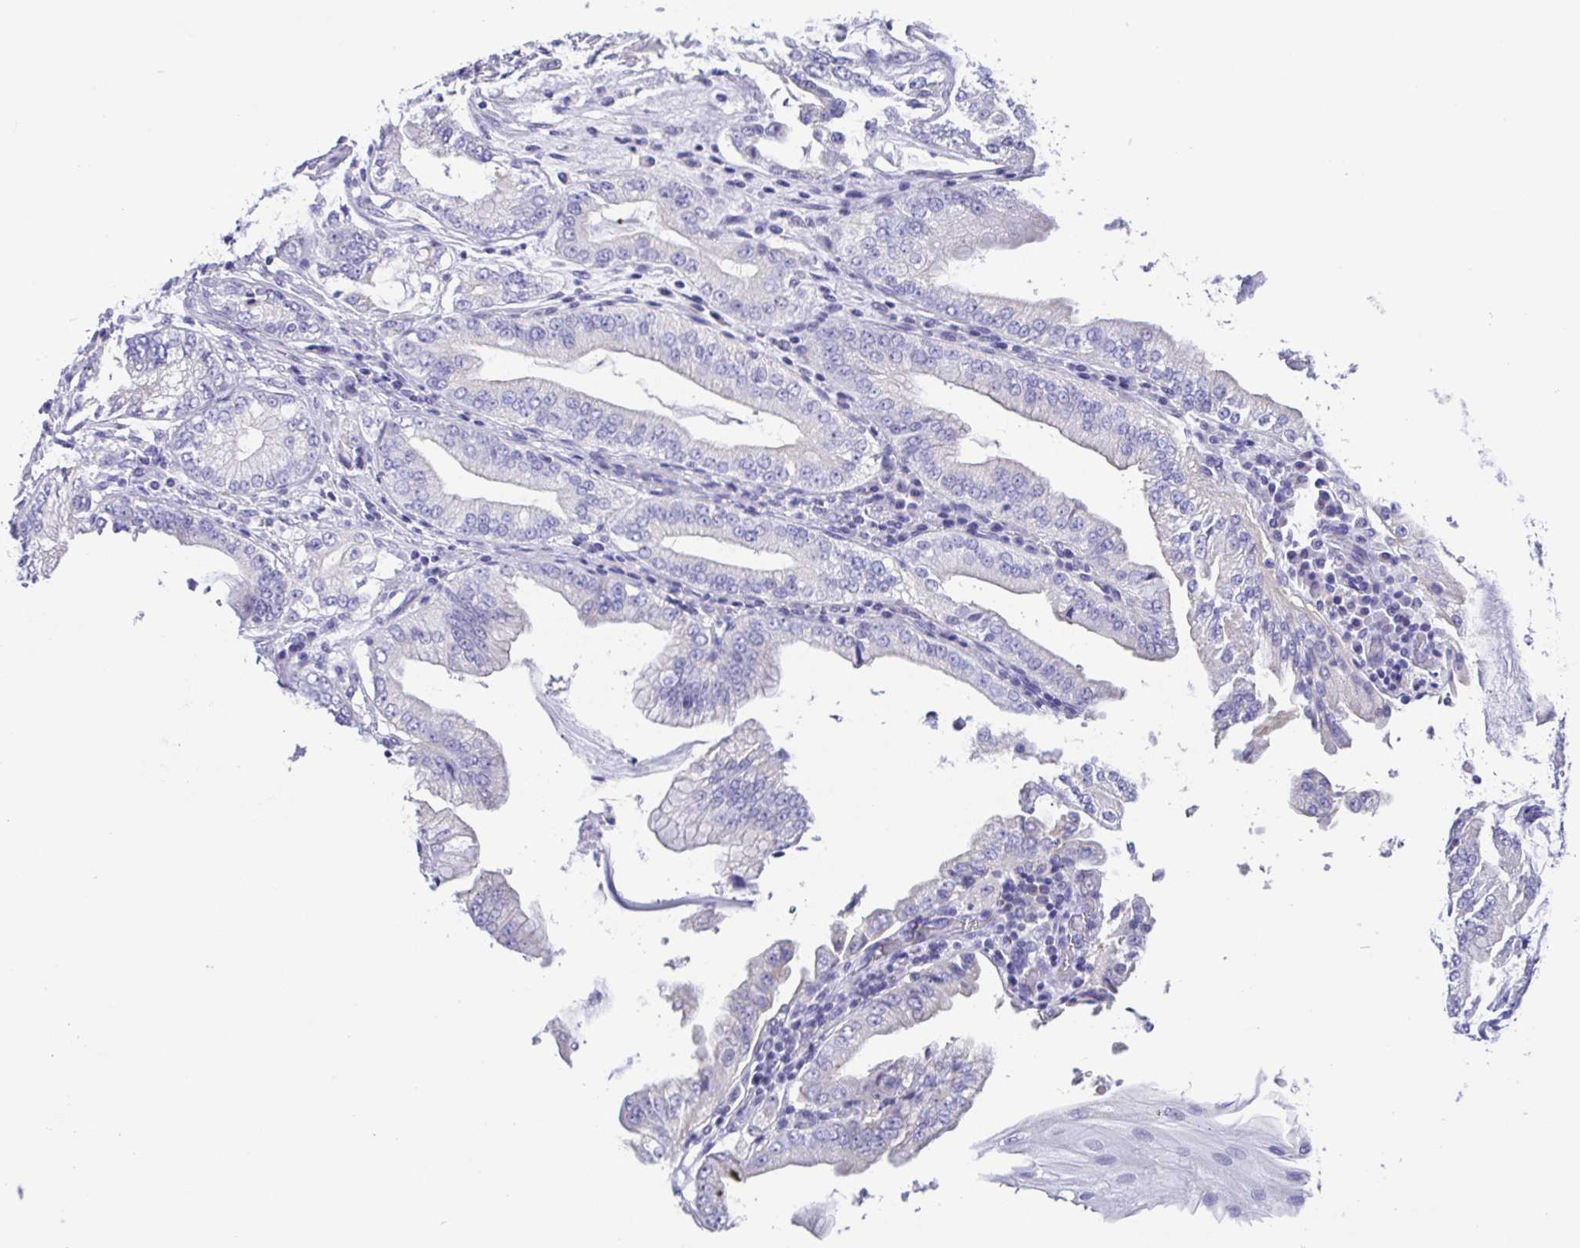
{"staining": {"intensity": "negative", "quantity": "none", "location": "none"}, "tissue": "stomach cancer", "cell_type": "Tumor cells", "image_type": "cancer", "snomed": [{"axis": "morphology", "description": "Adenocarcinoma, NOS"}, {"axis": "topography", "description": "Stomach, upper"}], "caption": "Adenocarcinoma (stomach) was stained to show a protein in brown. There is no significant positivity in tumor cells.", "gene": "CD72", "patient": {"sex": "female", "age": 74}}